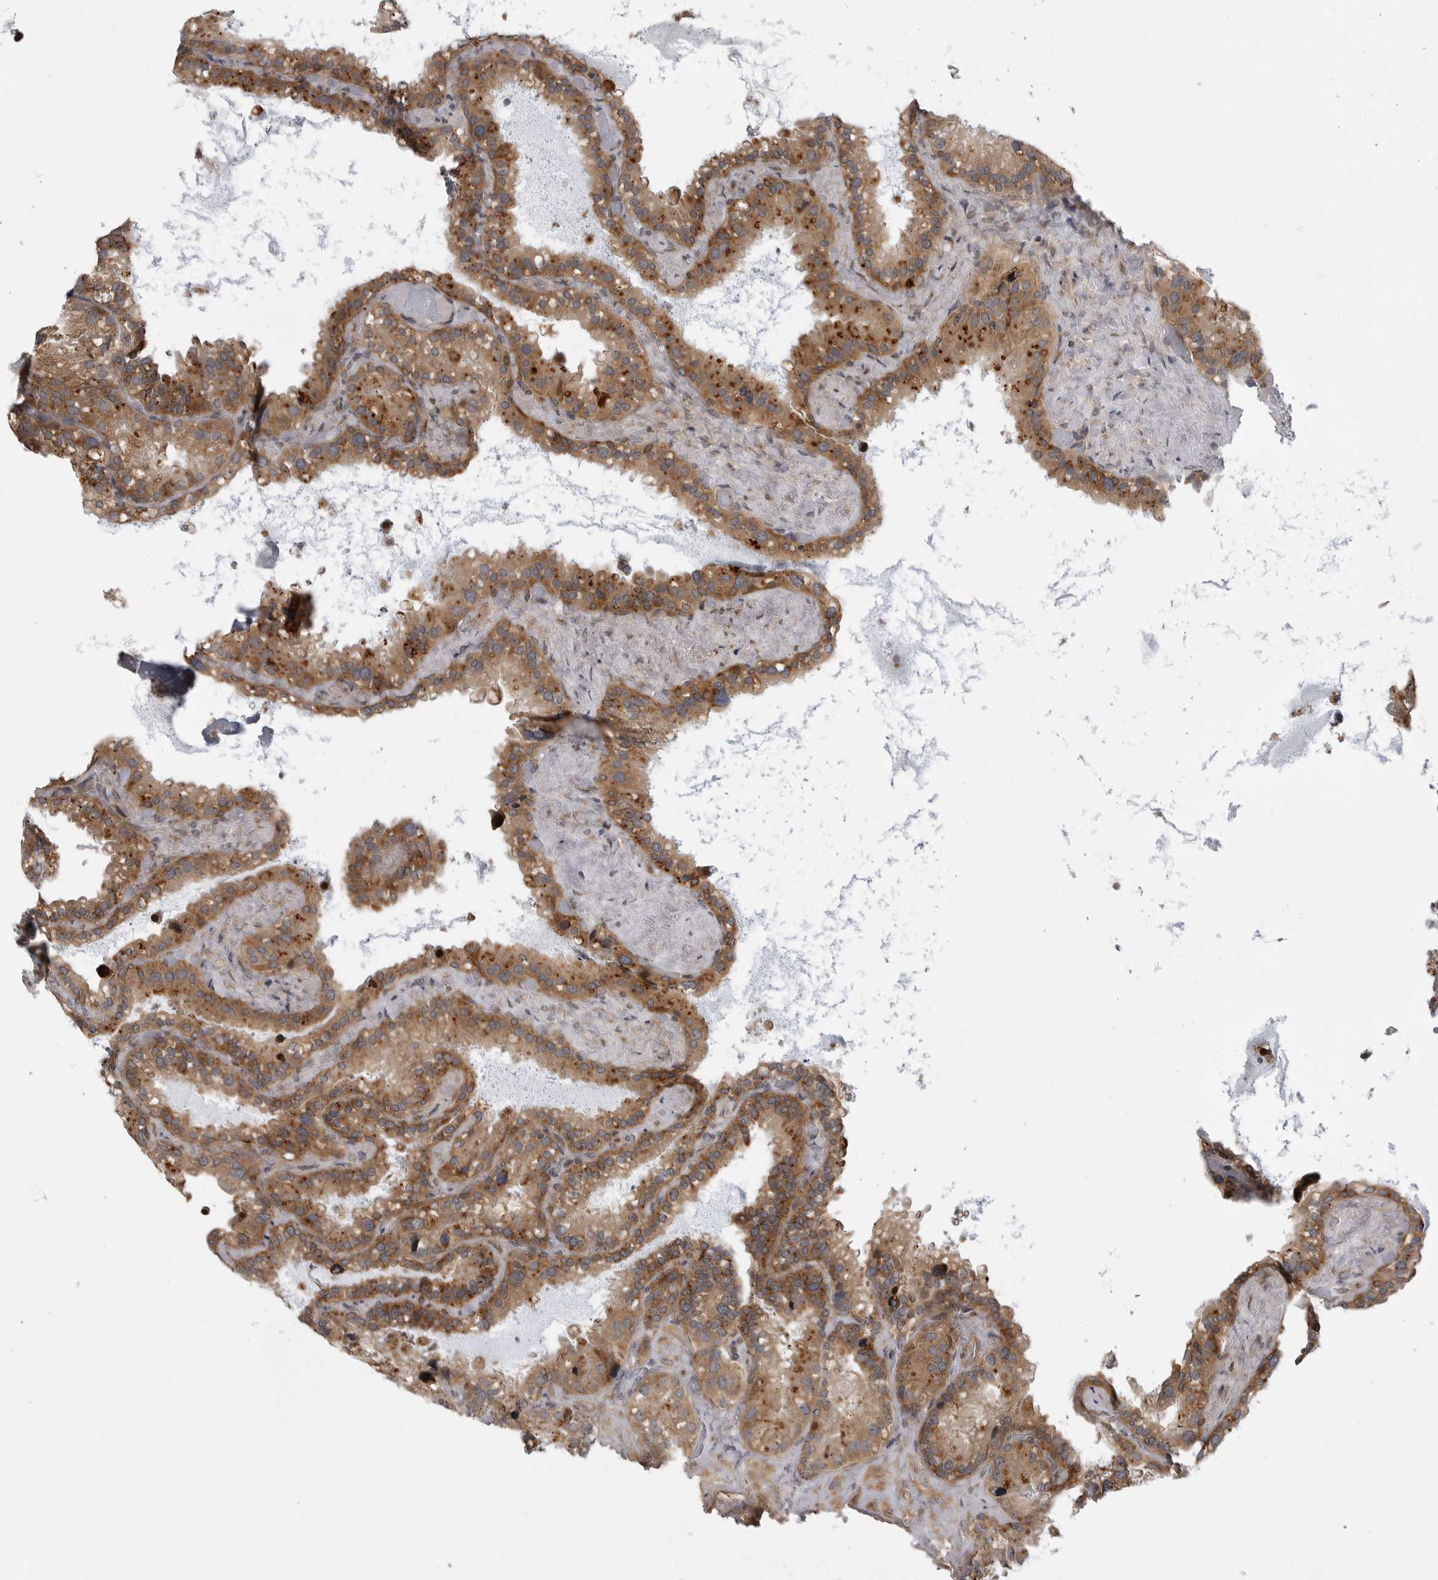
{"staining": {"intensity": "moderate", "quantity": ">75%", "location": "cytoplasmic/membranous"}, "tissue": "seminal vesicle", "cell_type": "Glandular cells", "image_type": "normal", "snomed": [{"axis": "morphology", "description": "Normal tissue, NOS"}, {"axis": "topography", "description": "Prostate"}, {"axis": "topography", "description": "Seminal veicle"}], "caption": "A brown stain highlights moderate cytoplasmic/membranous expression of a protein in glandular cells of normal seminal vesicle.", "gene": "LRRC45", "patient": {"sex": "male", "age": 68}}